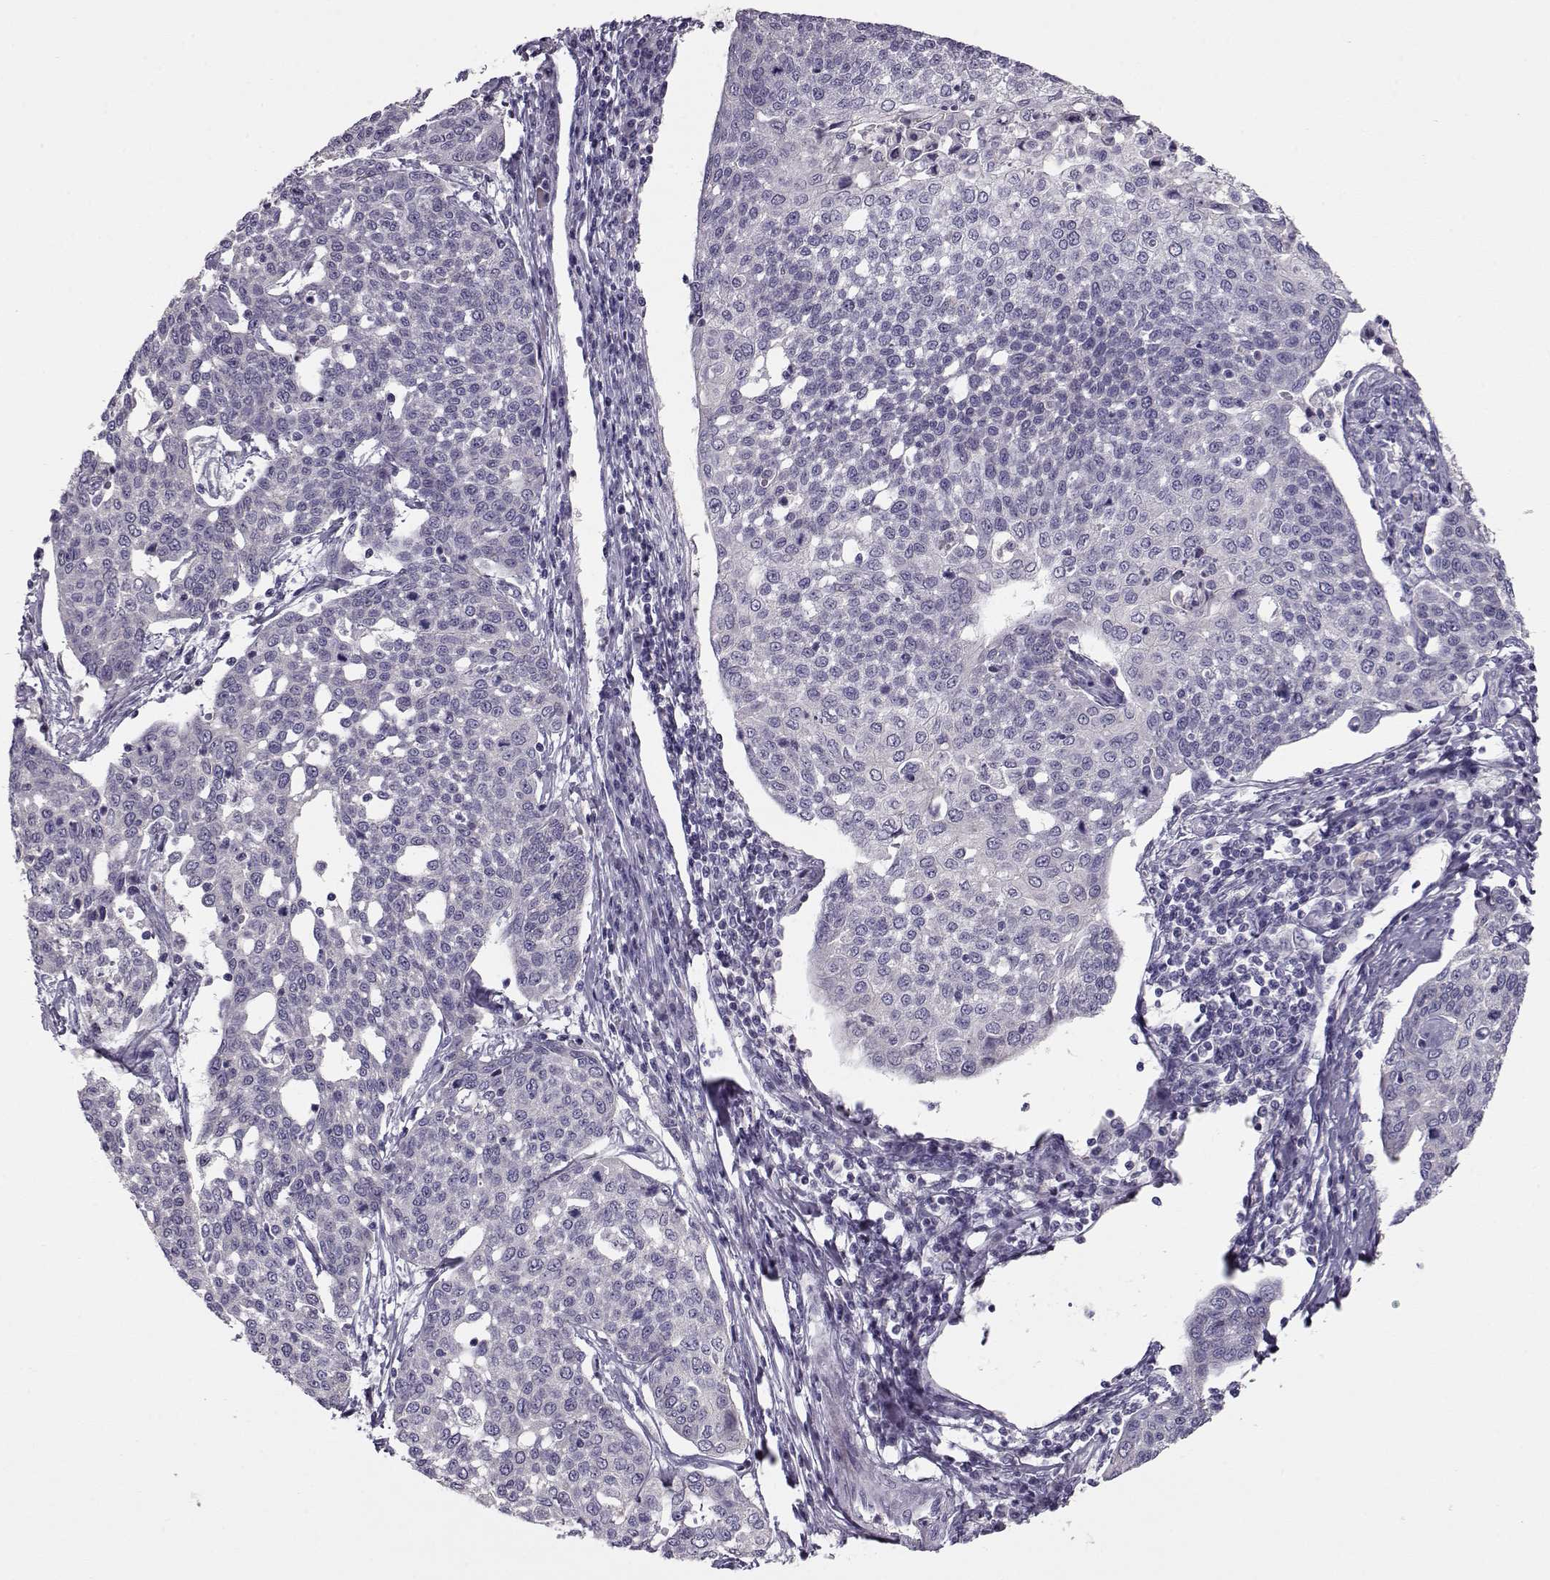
{"staining": {"intensity": "negative", "quantity": "none", "location": "none"}, "tissue": "cervical cancer", "cell_type": "Tumor cells", "image_type": "cancer", "snomed": [{"axis": "morphology", "description": "Squamous cell carcinoma, NOS"}, {"axis": "topography", "description": "Cervix"}], "caption": "Immunohistochemistry (IHC) micrograph of neoplastic tissue: cervical cancer stained with DAB shows no significant protein staining in tumor cells.", "gene": "GRK1", "patient": {"sex": "female", "age": 34}}